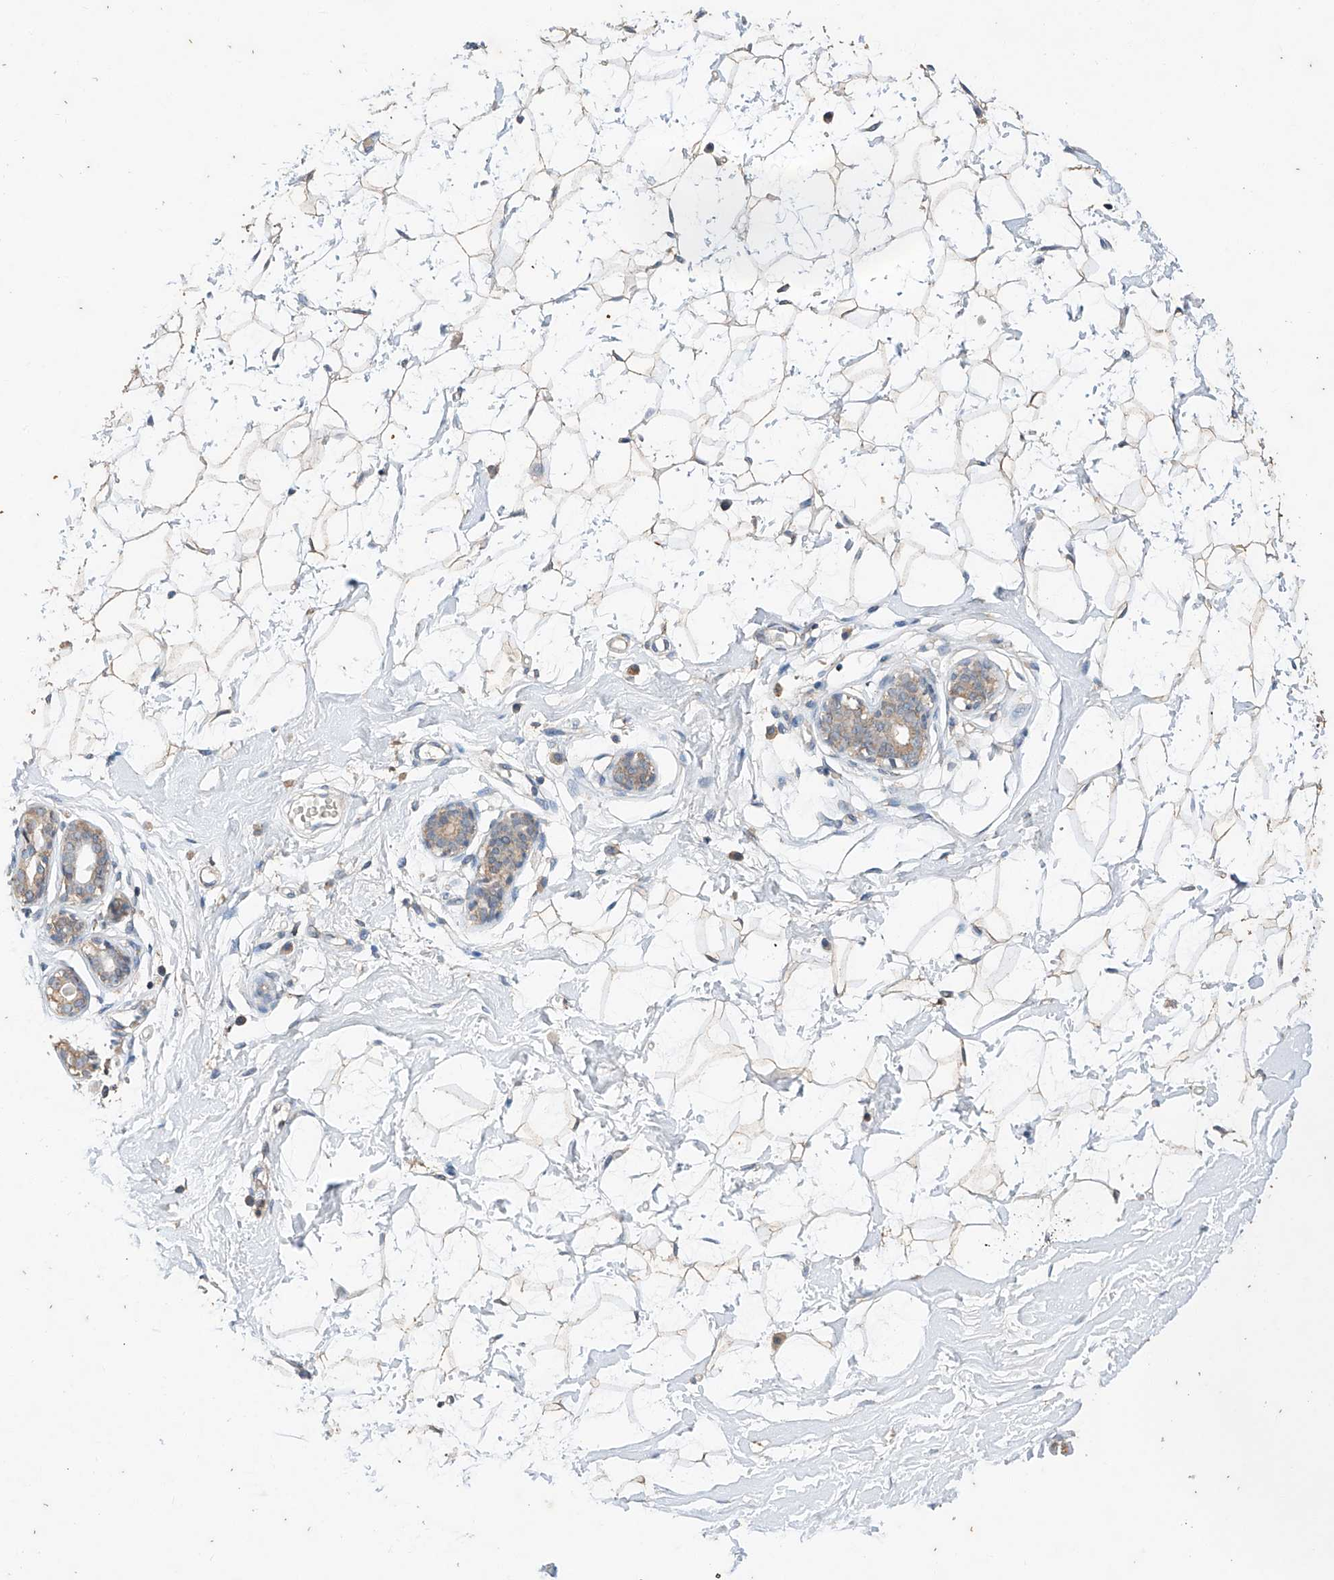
{"staining": {"intensity": "negative", "quantity": "none", "location": "none"}, "tissue": "breast", "cell_type": "Adipocytes", "image_type": "normal", "snomed": [{"axis": "morphology", "description": "Normal tissue, NOS"}, {"axis": "morphology", "description": "Adenoma, NOS"}, {"axis": "topography", "description": "Breast"}], "caption": "The photomicrograph shows no significant expression in adipocytes of breast. Brightfield microscopy of immunohistochemistry stained with DAB (brown) and hematoxylin (blue), captured at high magnification.", "gene": "CERS4", "patient": {"sex": "female", "age": 23}}